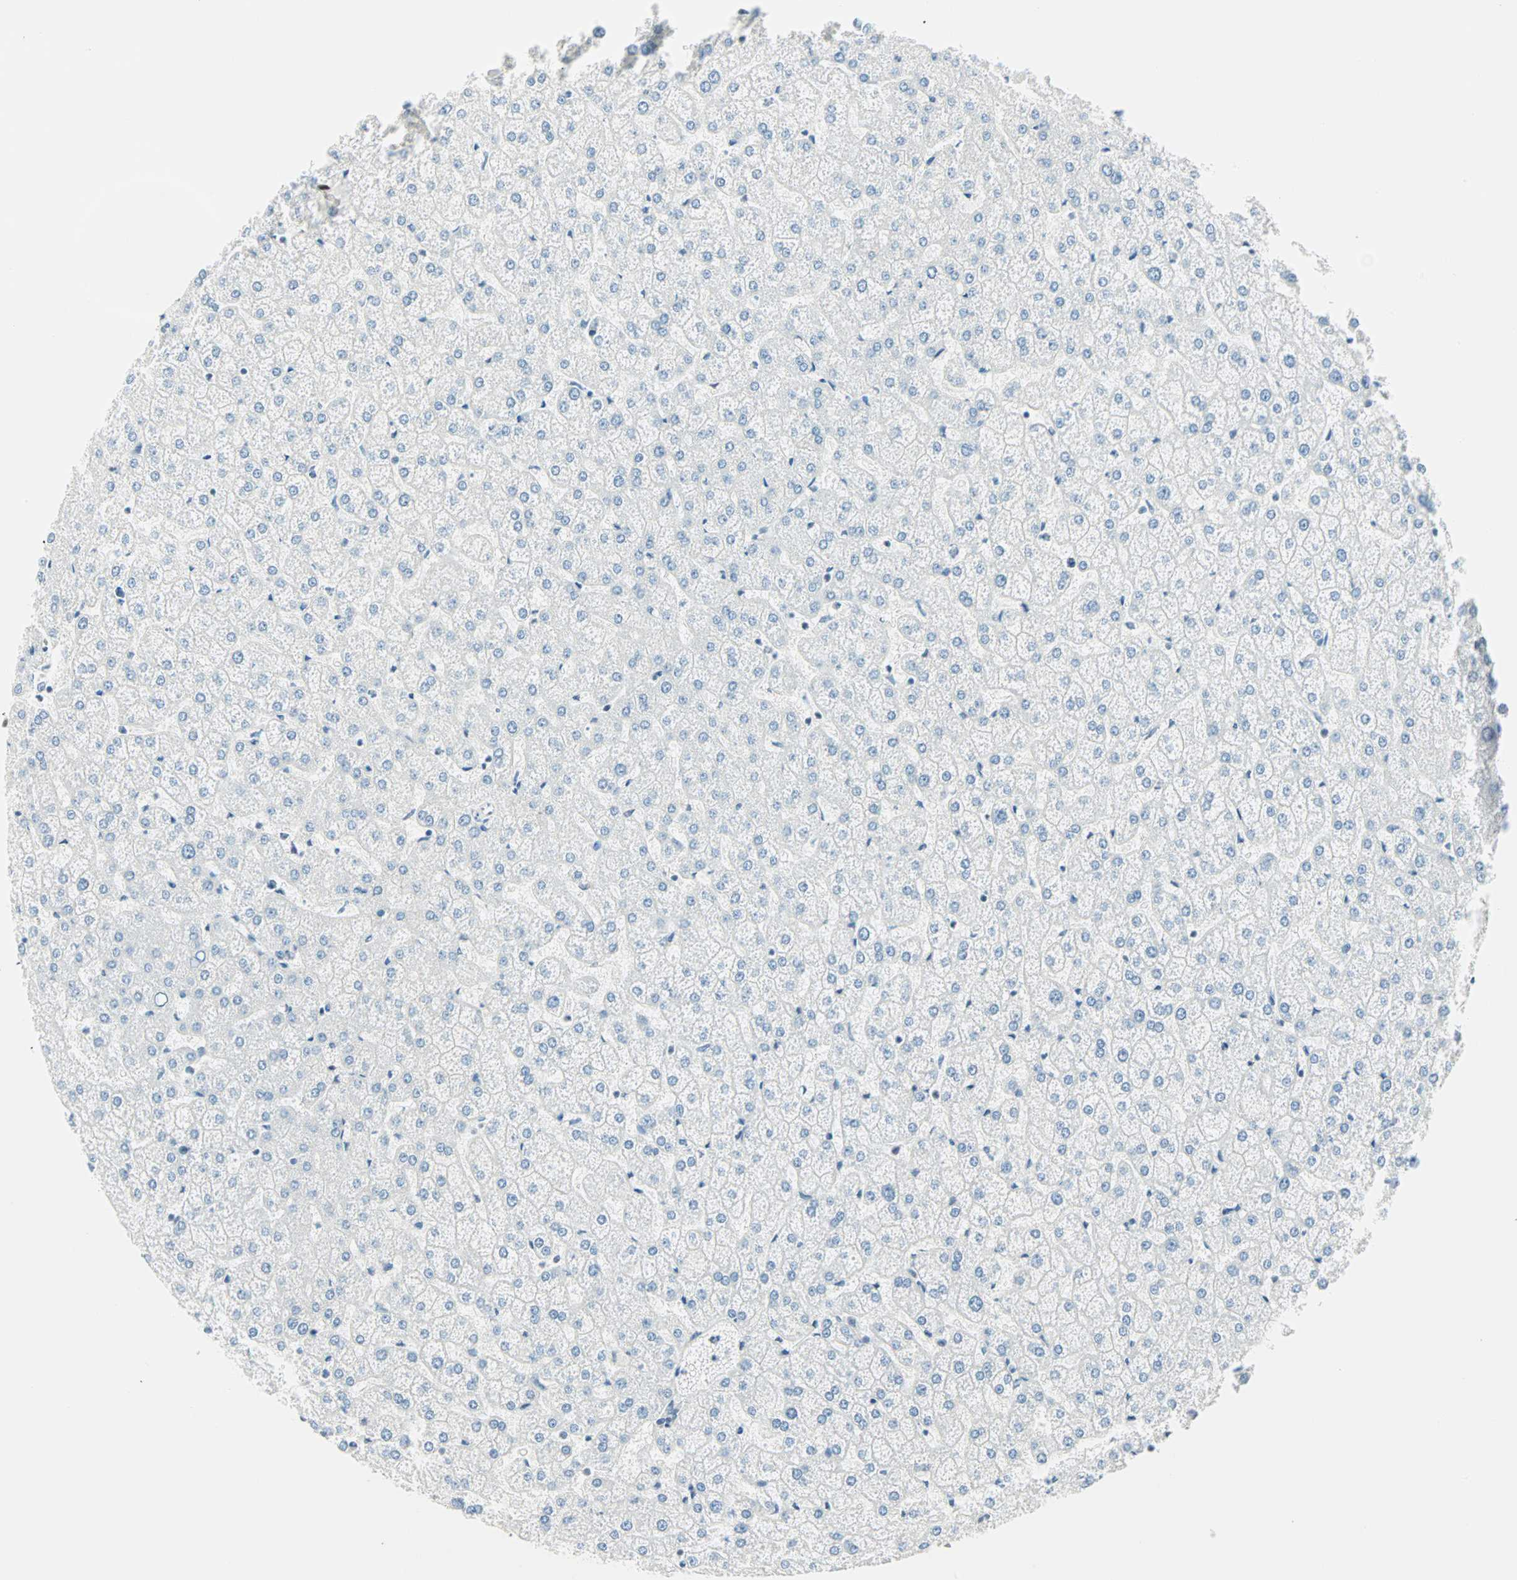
{"staining": {"intensity": "negative", "quantity": "none", "location": "none"}, "tissue": "liver", "cell_type": "Cholangiocytes", "image_type": "normal", "snomed": [{"axis": "morphology", "description": "Normal tissue, NOS"}, {"axis": "topography", "description": "Liver"}], "caption": "The photomicrograph reveals no staining of cholangiocytes in normal liver.", "gene": "PKNOX1", "patient": {"sex": "female", "age": 32}}